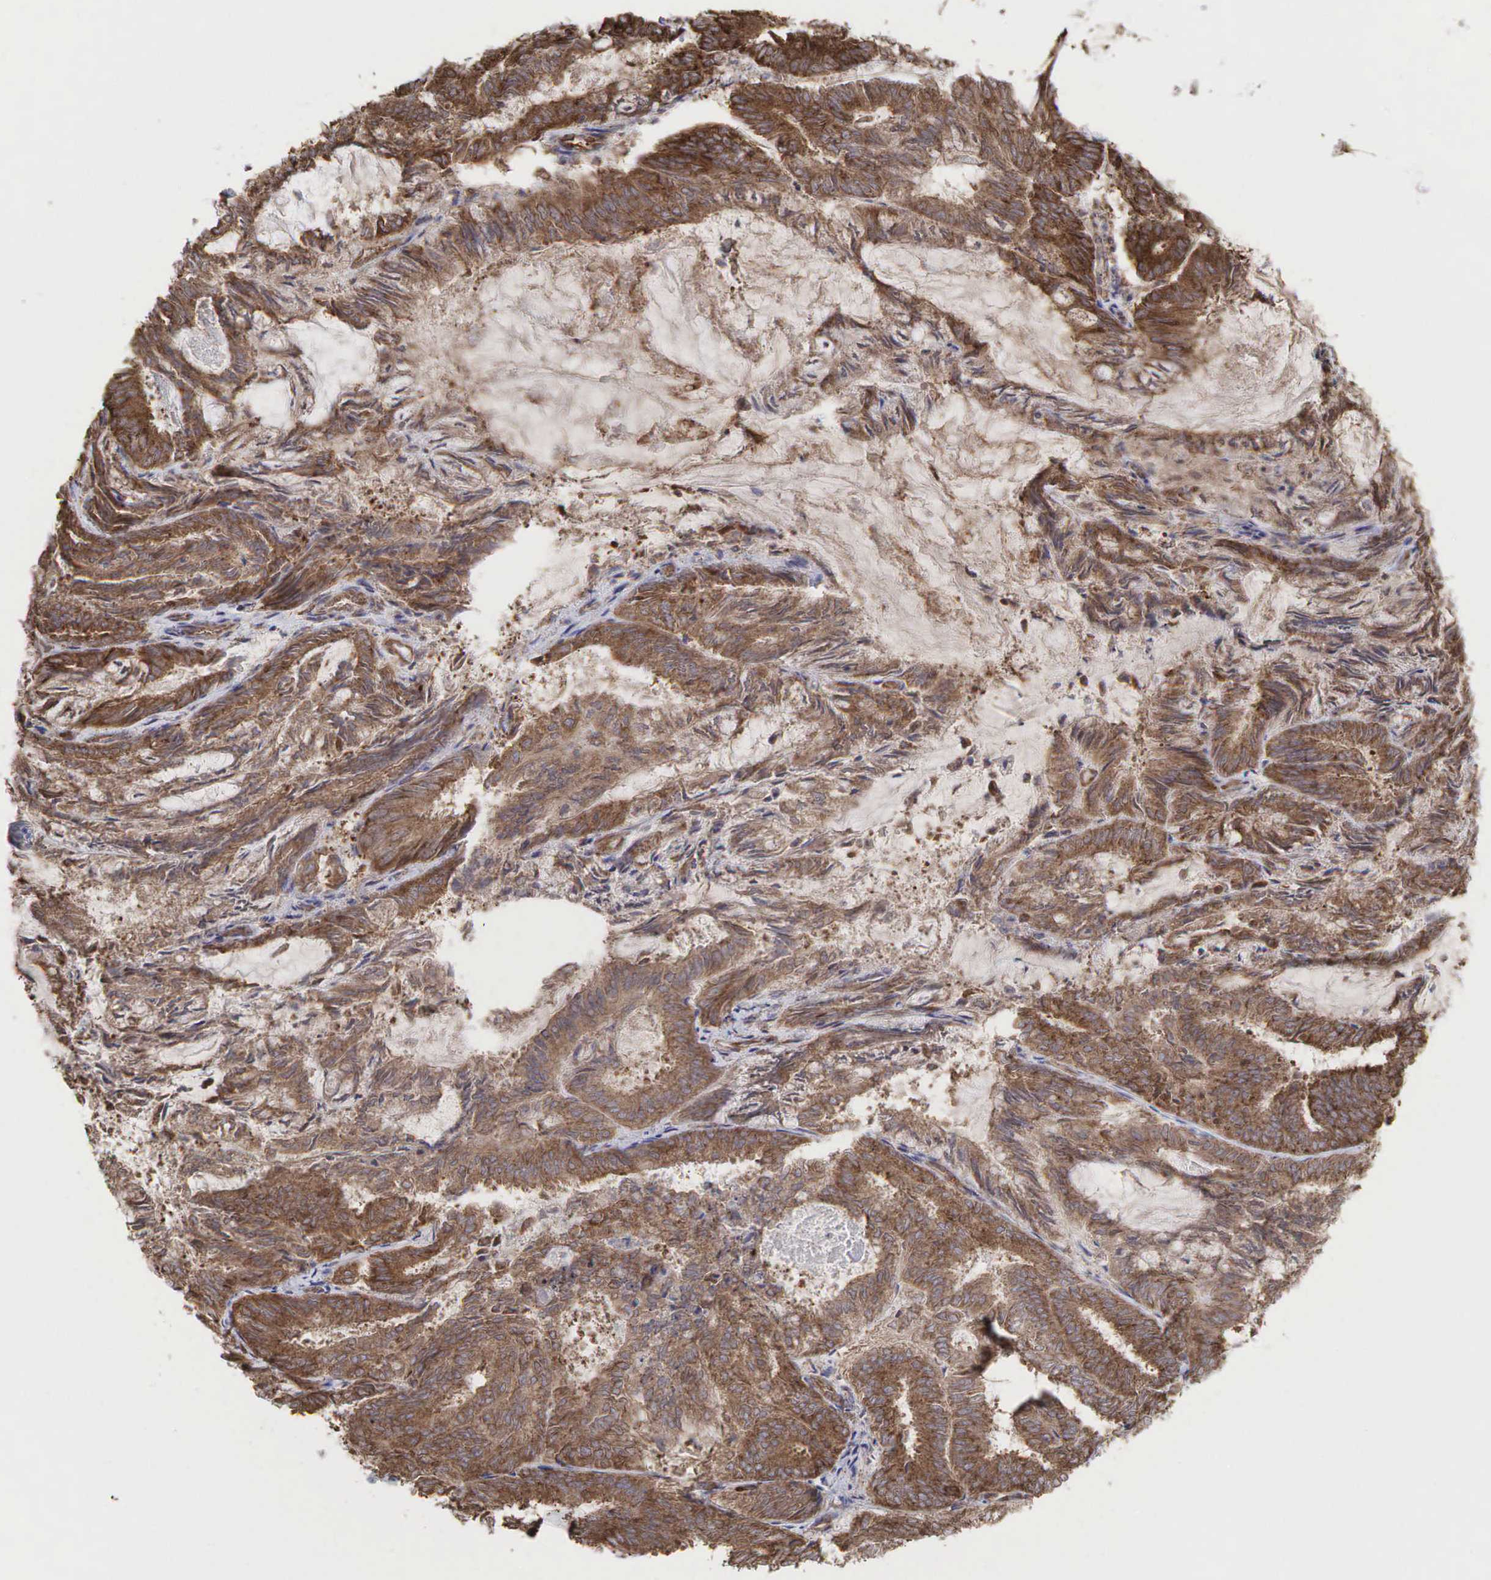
{"staining": {"intensity": "moderate", "quantity": ">75%", "location": "cytoplasmic/membranous"}, "tissue": "endometrial cancer", "cell_type": "Tumor cells", "image_type": "cancer", "snomed": [{"axis": "morphology", "description": "Adenocarcinoma, NOS"}, {"axis": "topography", "description": "Endometrium"}], "caption": "Moderate cytoplasmic/membranous expression for a protein is seen in approximately >75% of tumor cells of endometrial adenocarcinoma using IHC.", "gene": "PABPC5", "patient": {"sex": "female", "age": 59}}